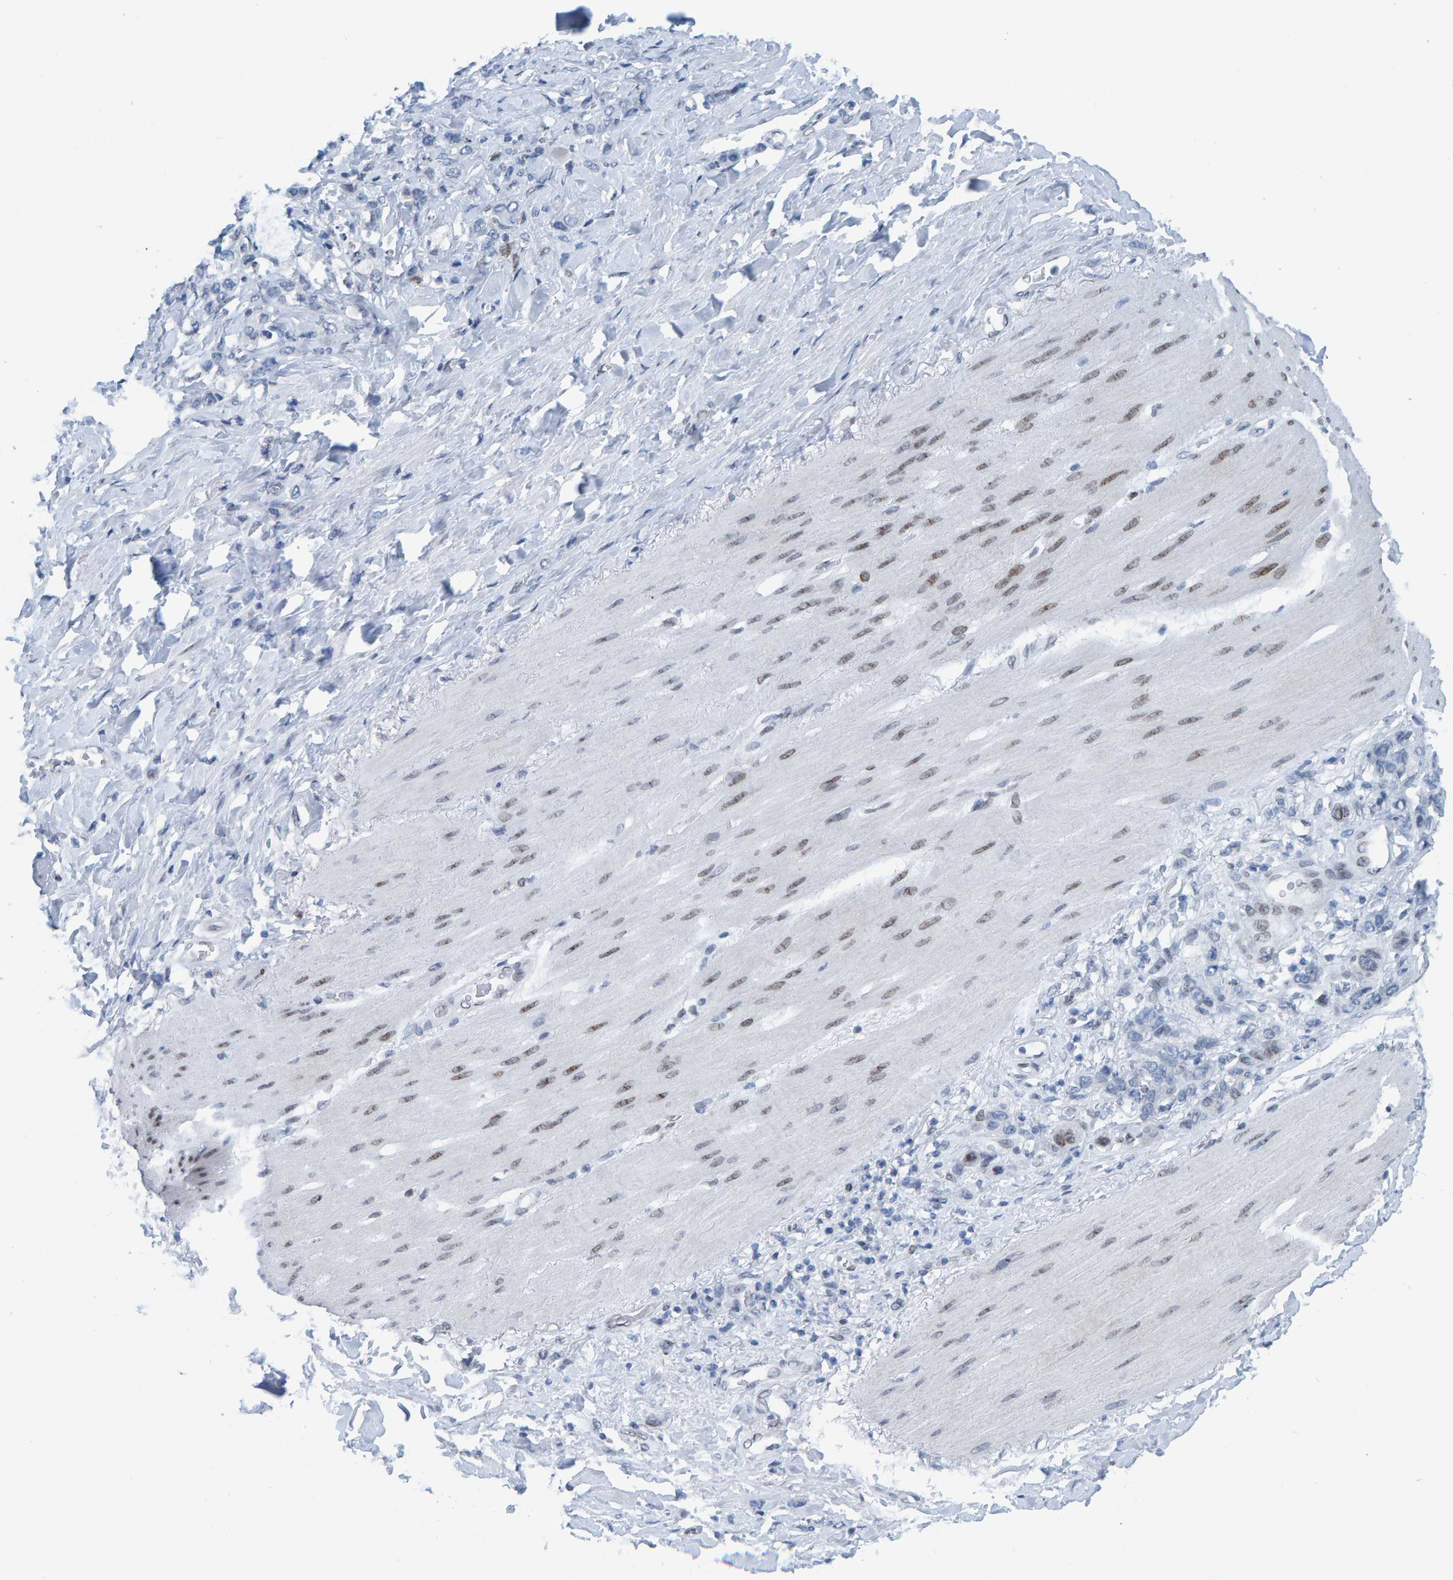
{"staining": {"intensity": "weak", "quantity": "<25%", "location": "nuclear"}, "tissue": "stomach cancer", "cell_type": "Tumor cells", "image_type": "cancer", "snomed": [{"axis": "morphology", "description": "Normal tissue, NOS"}, {"axis": "morphology", "description": "Adenocarcinoma, NOS"}, {"axis": "topography", "description": "Stomach"}], "caption": "There is no significant staining in tumor cells of stomach cancer.", "gene": "LMNB2", "patient": {"sex": "male", "age": 82}}